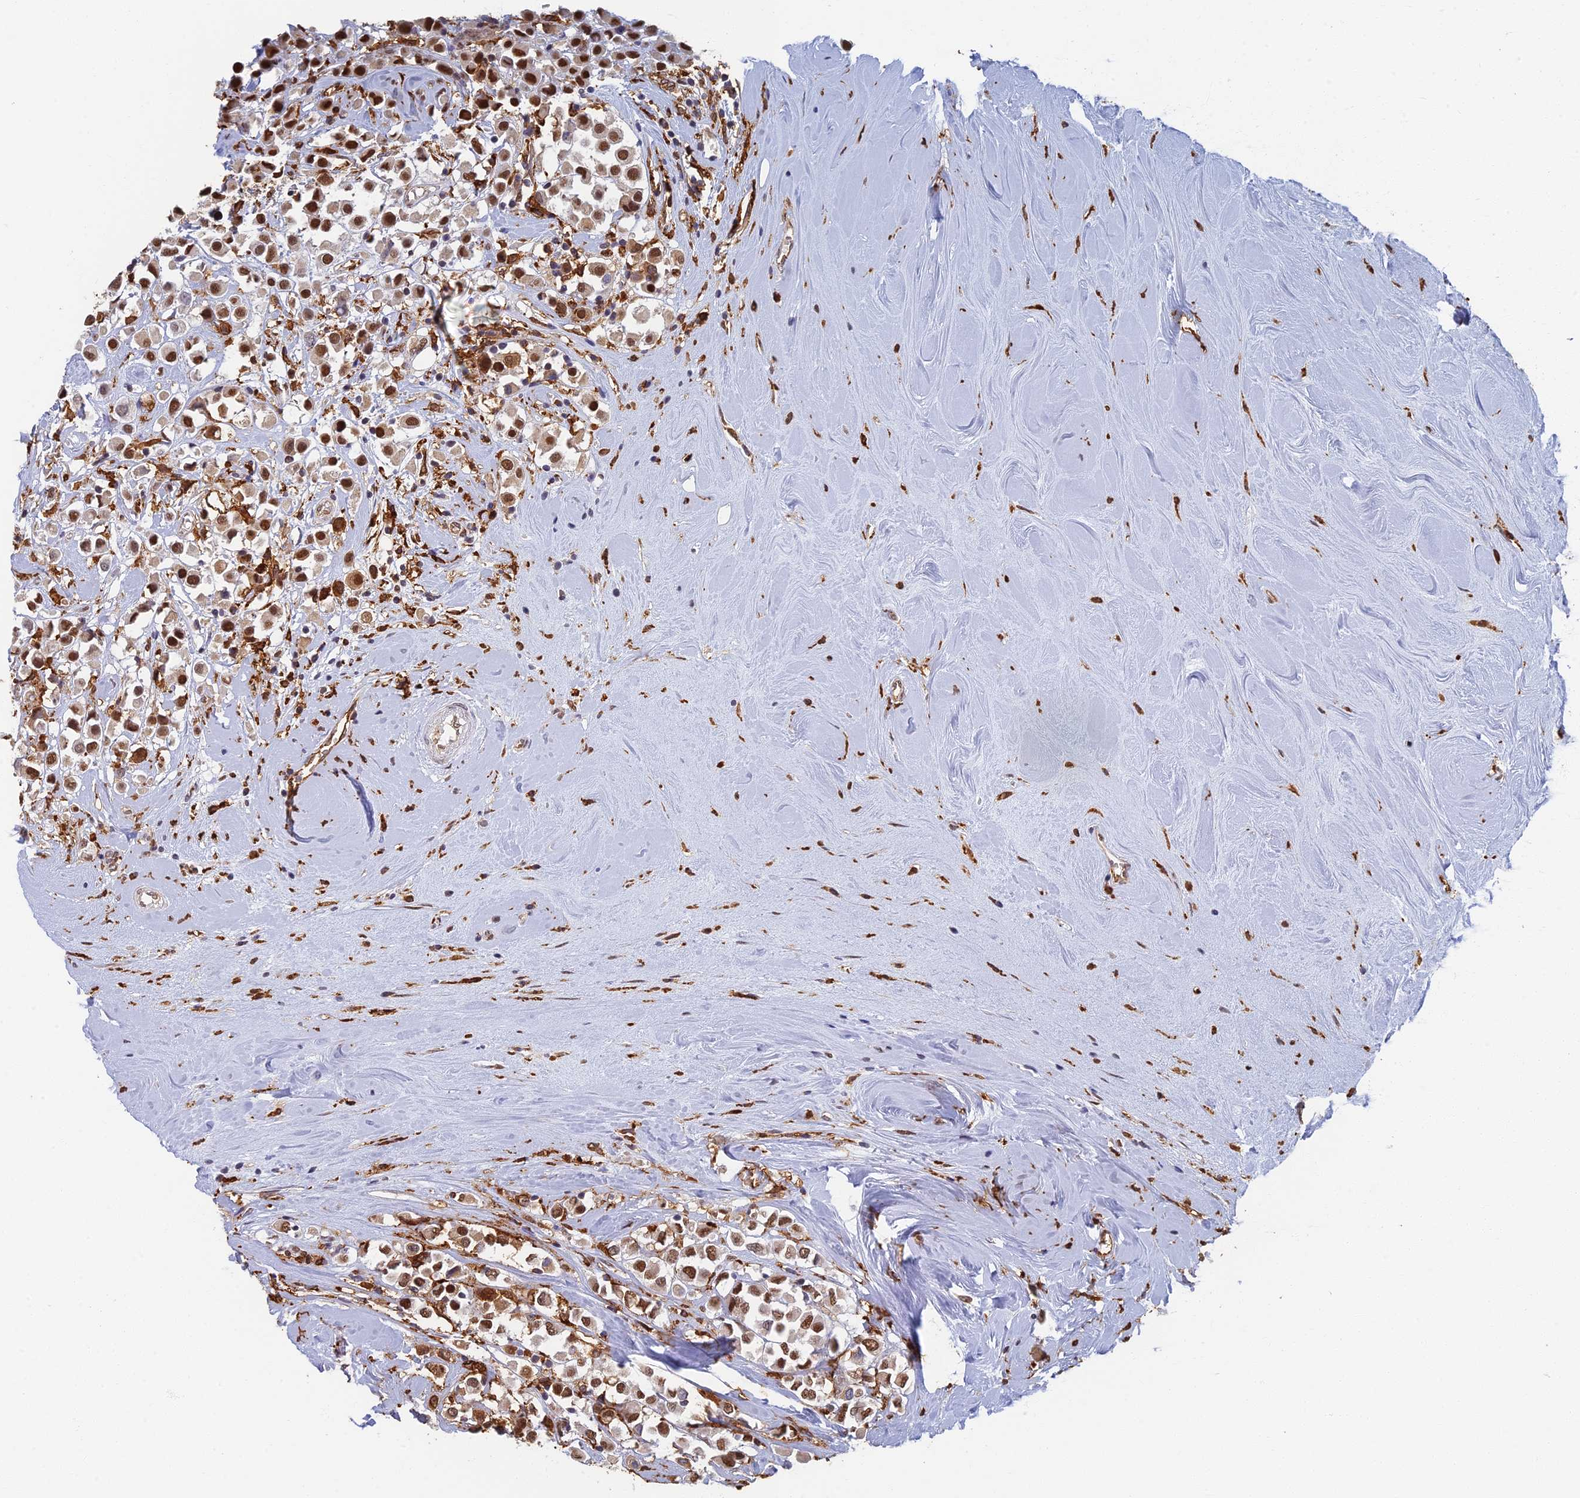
{"staining": {"intensity": "strong", "quantity": ">75%", "location": "nuclear"}, "tissue": "breast cancer", "cell_type": "Tumor cells", "image_type": "cancer", "snomed": [{"axis": "morphology", "description": "Duct carcinoma"}, {"axis": "topography", "description": "Breast"}], "caption": "The photomicrograph reveals a brown stain indicating the presence of a protein in the nuclear of tumor cells in breast invasive ductal carcinoma.", "gene": "GPATCH1", "patient": {"sex": "female", "age": 61}}